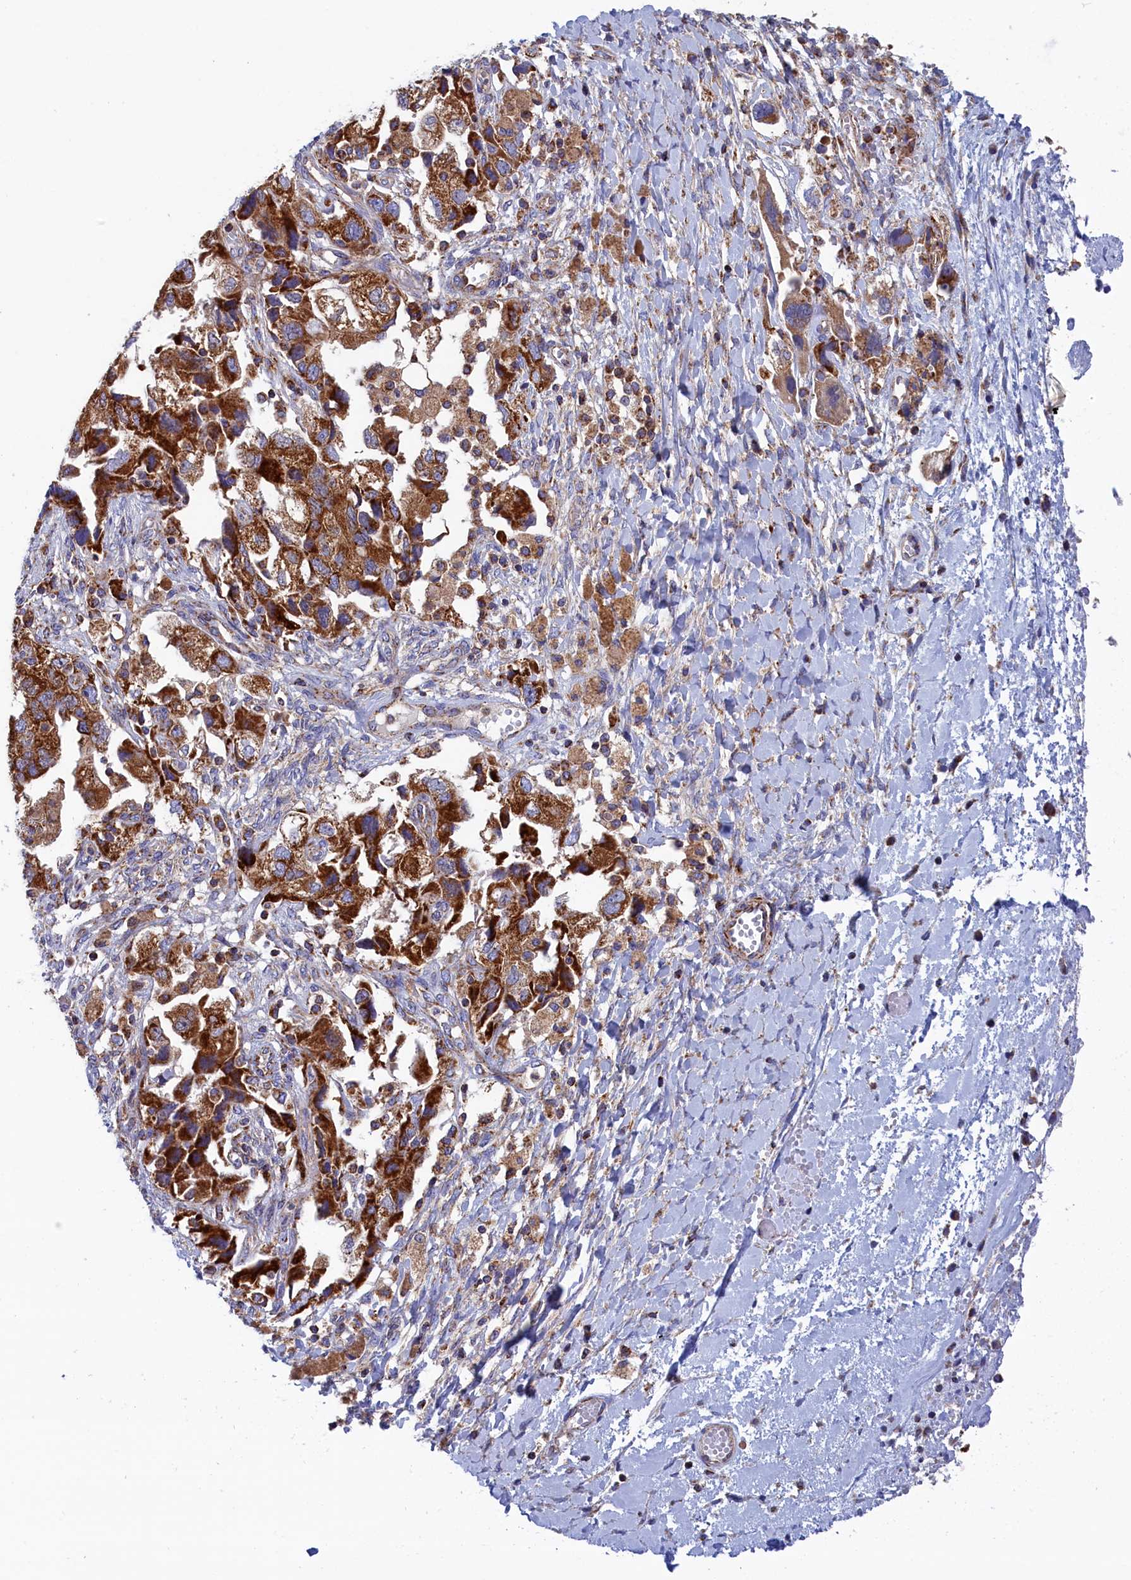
{"staining": {"intensity": "strong", "quantity": ">75%", "location": "cytoplasmic/membranous"}, "tissue": "ovarian cancer", "cell_type": "Tumor cells", "image_type": "cancer", "snomed": [{"axis": "morphology", "description": "Carcinoma, NOS"}, {"axis": "morphology", "description": "Cystadenocarcinoma, serous, NOS"}, {"axis": "topography", "description": "Ovary"}], "caption": "A brown stain shows strong cytoplasmic/membranous expression of a protein in human ovarian cancer (carcinoma) tumor cells.", "gene": "WDR83", "patient": {"sex": "female", "age": 69}}